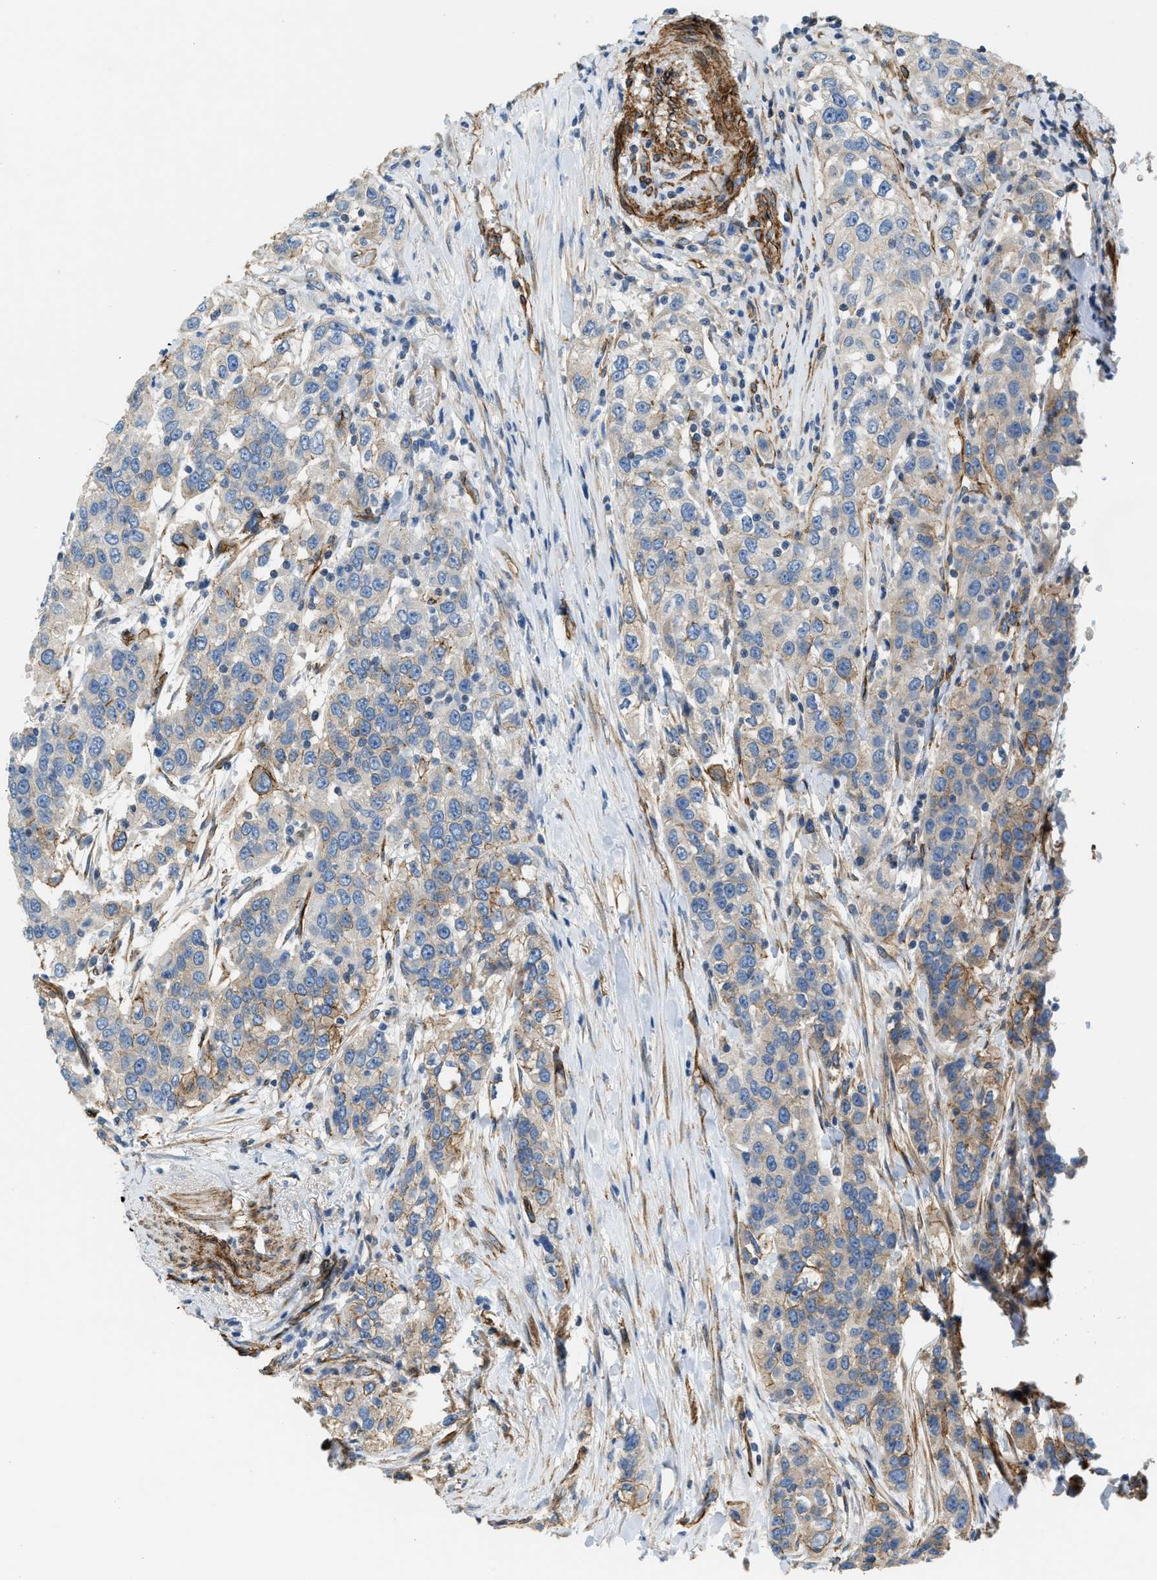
{"staining": {"intensity": "moderate", "quantity": "<25%", "location": "cytoplasmic/membranous"}, "tissue": "urothelial cancer", "cell_type": "Tumor cells", "image_type": "cancer", "snomed": [{"axis": "morphology", "description": "Urothelial carcinoma, High grade"}, {"axis": "topography", "description": "Urinary bladder"}], "caption": "DAB immunohistochemical staining of human urothelial cancer shows moderate cytoplasmic/membranous protein staining in approximately <25% of tumor cells.", "gene": "TMEM43", "patient": {"sex": "female", "age": 80}}